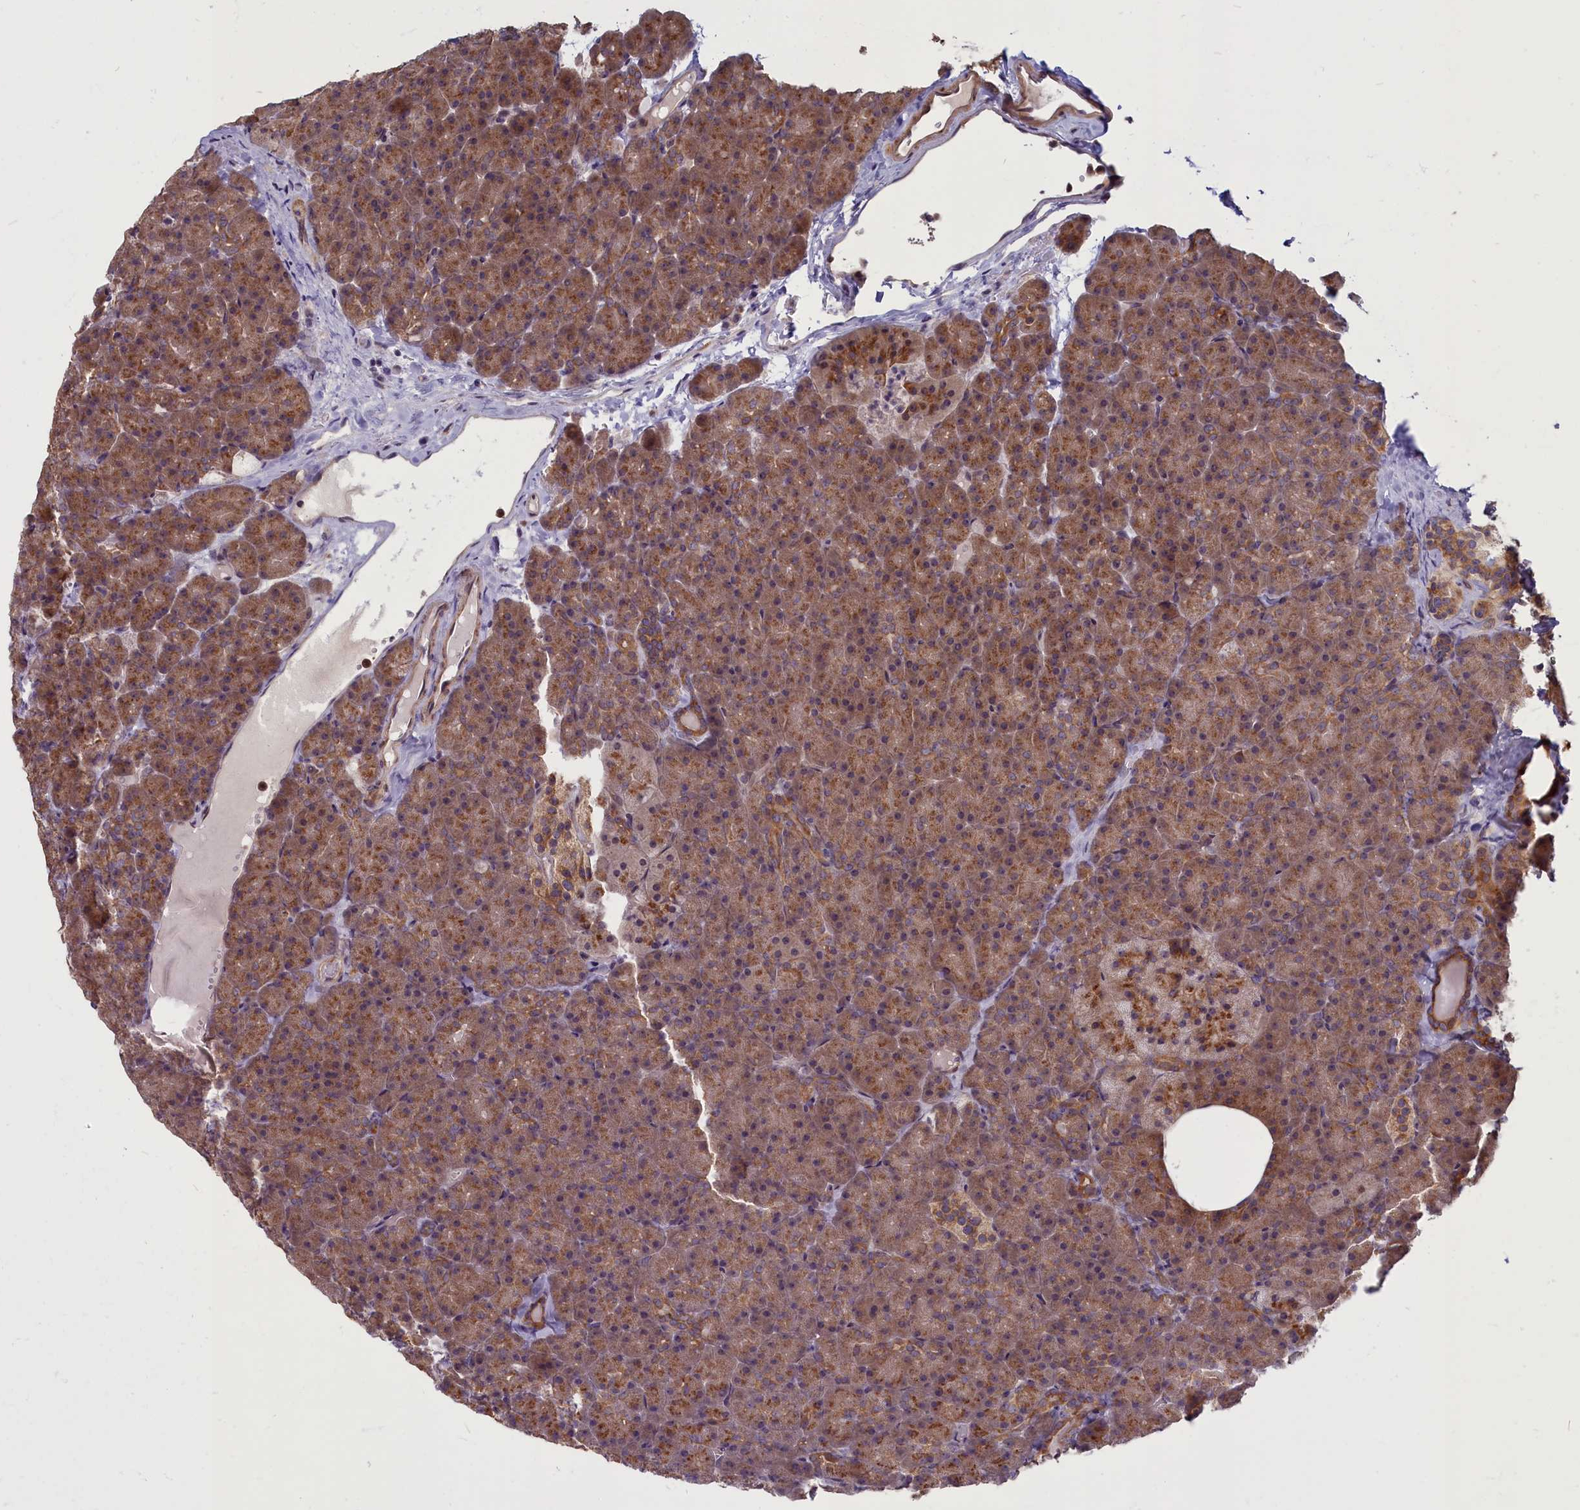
{"staining": {"intensity": "moderate", "quantity": ">75%", "location": "cytoplasmic/membranous"}, "tissue": "pancreas", "cell_type": "Exocrine glandular cells", "image_type": "normal", "snomed": [{"axis": "morphology", "description": "Normal tissue, NOS"}, {"axis": "topography", "description": "Pancreas"}], "caption": "Protein staining by IHC demonstrates moderate cytoplasmic/membranous positivity in approximately >75% of exocrine glandular cells in unremarkable pancreas.", "gene": "ENSG00000274944", "patient": {"sex": "male", "age": 36}}